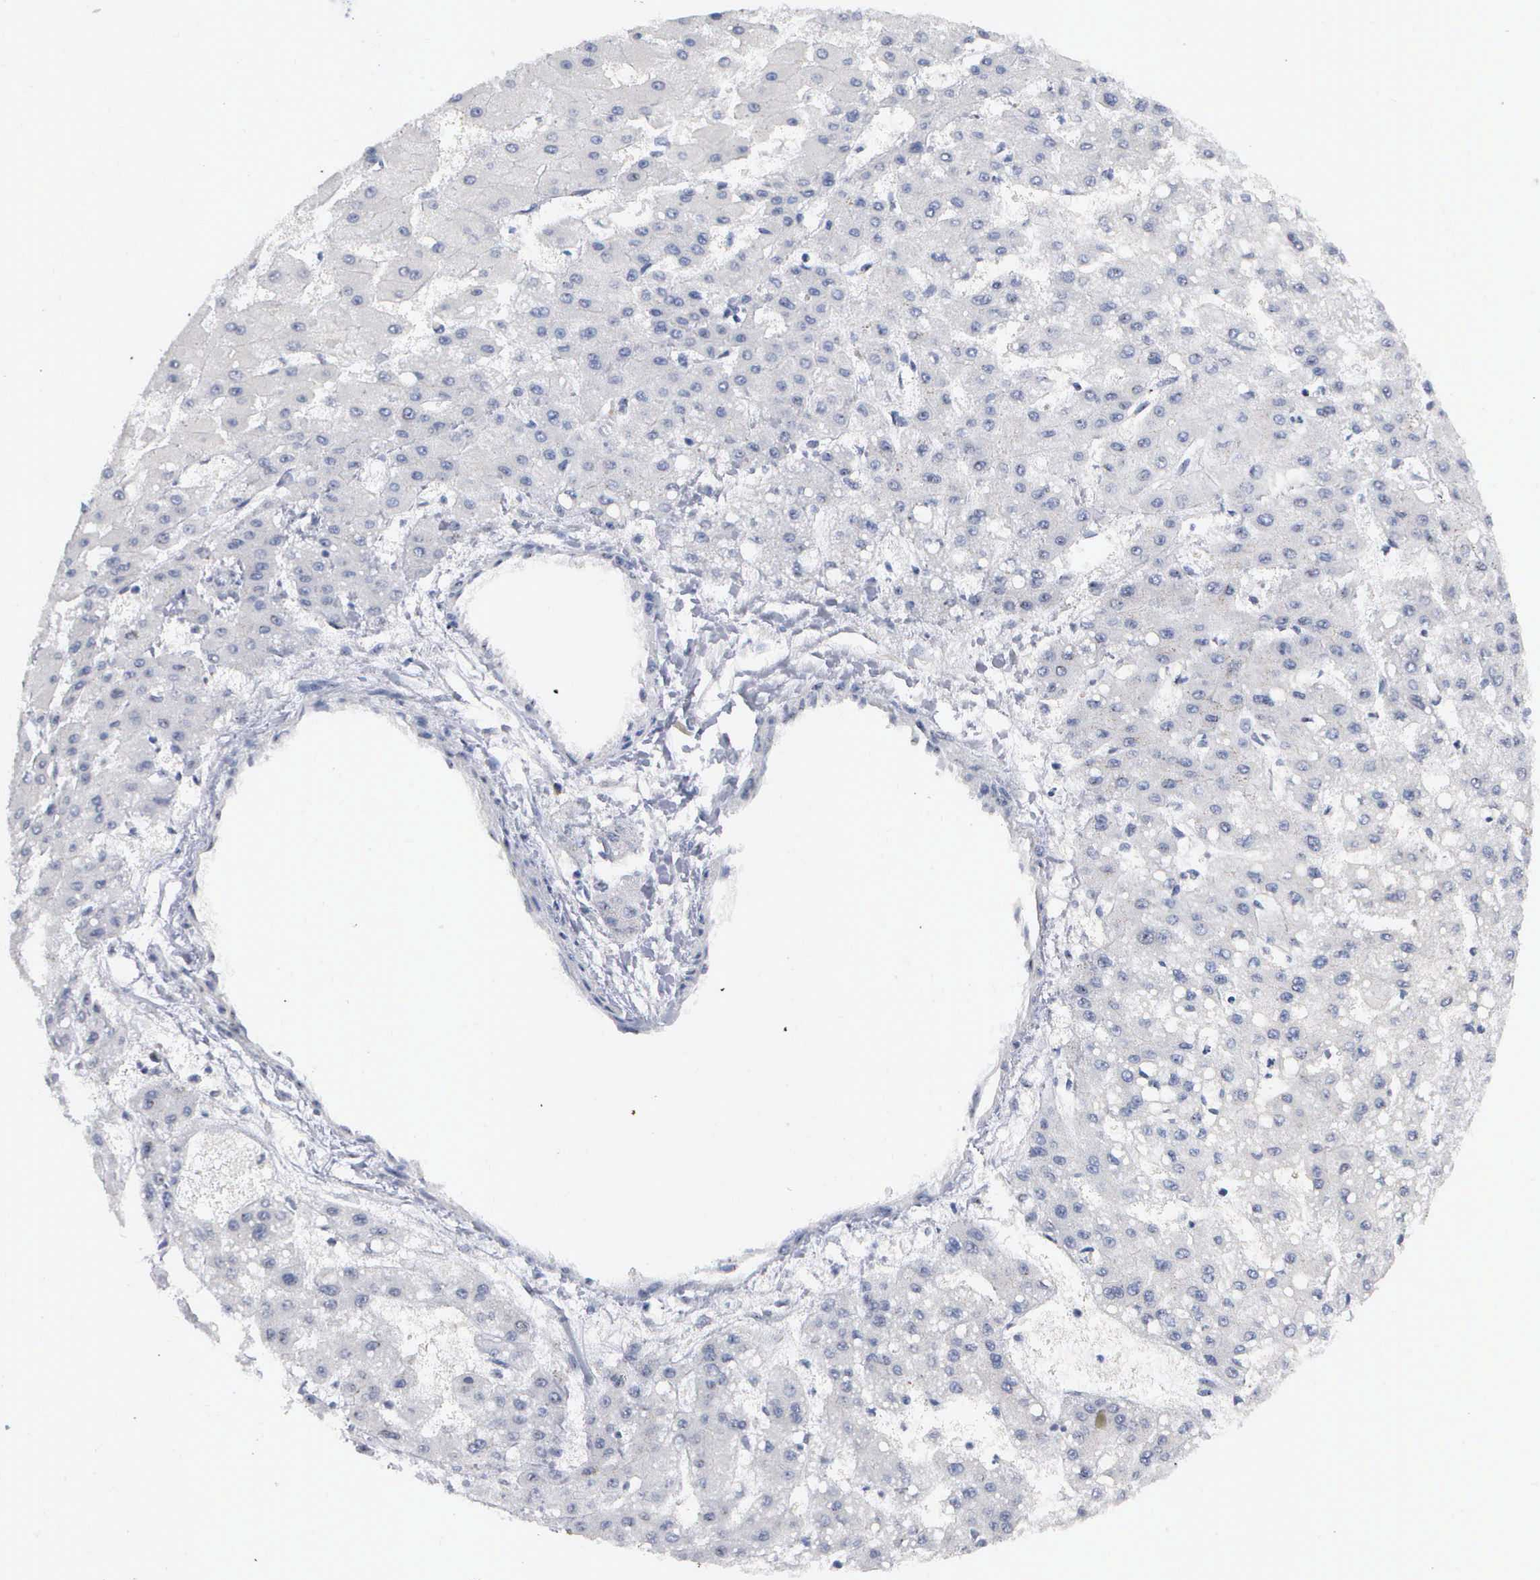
{"staining": {"intensity": "negative", "quantity": "none", "location": "none"}, "tissue": "liver cancer", "cell_type": "Tumor cells", "image_type": "cancer", "snomed": [{"axis": "morphology", "description": "Carcinoma, Hepatocellular, NOS"}, {"axis": "topography", "description": "Liver"}], "caption": "Micrograph shows no protein staining in tumor cells of hepatocellular carcinoma (liver) tissue.", "gene": "ASPHD2", "patient": {"sex": "female", "age": 52}}